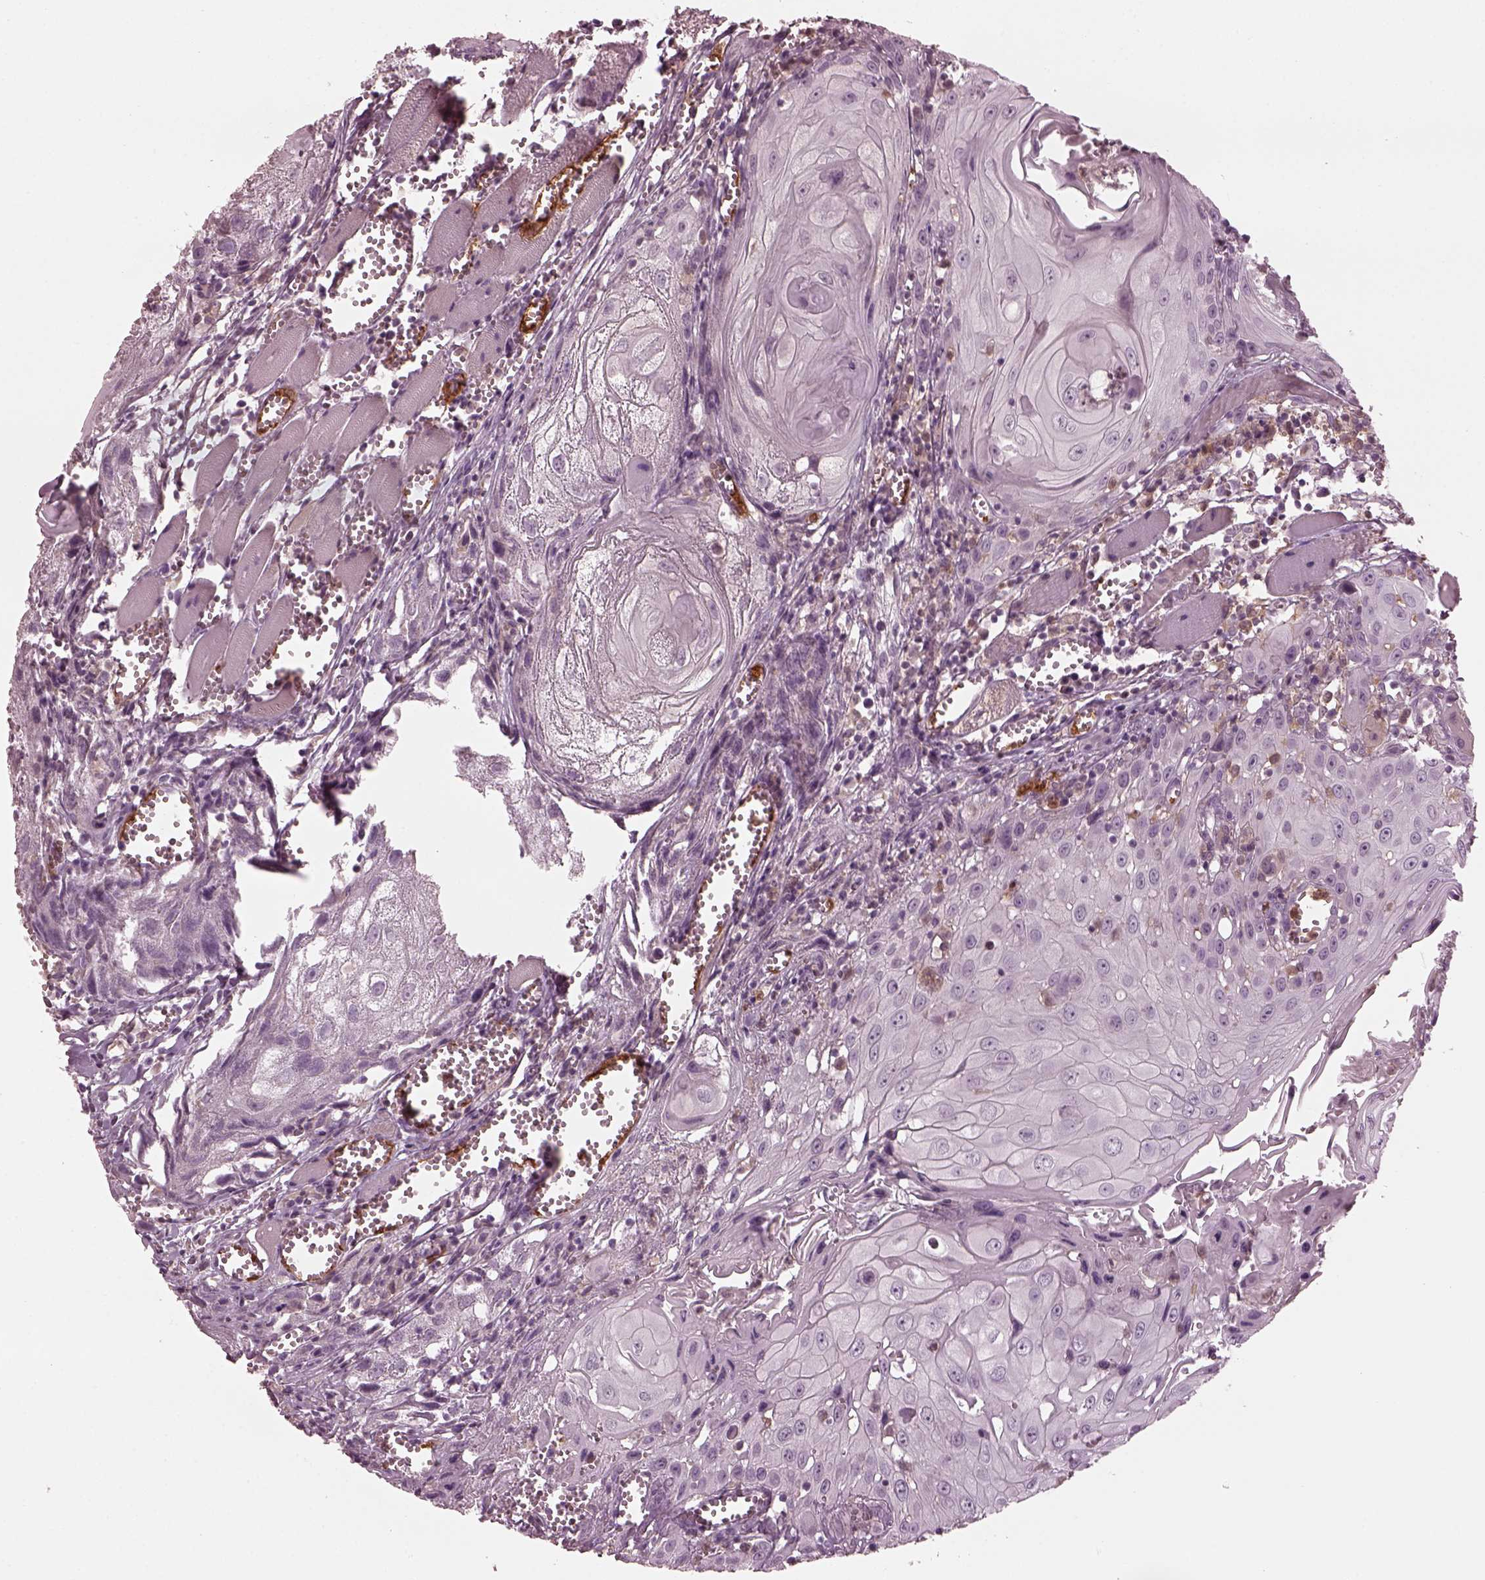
{"staining": {"intensity": "negative", "quantity": "none", "location": "none"}, "tissue": "head and neck cancer", "cell_type": "Tumor cells", "image_type": "cancer", "snomed": [{"axis": "morphology", "description": "Squamous cell carcinoma, NOS"}, {"axis": "topography", "description": "Head-Neck"}], "caption": "Immunohistochemistry of human head and neck cancer demonstrates no expression in tumor cells. (DAB (3,3'-diaminobenzidine) immunohistochemistry with hematoxylin counter stain).", "gene": "PSTPIP2", "patient": {"sex": "female", "age": 80}}